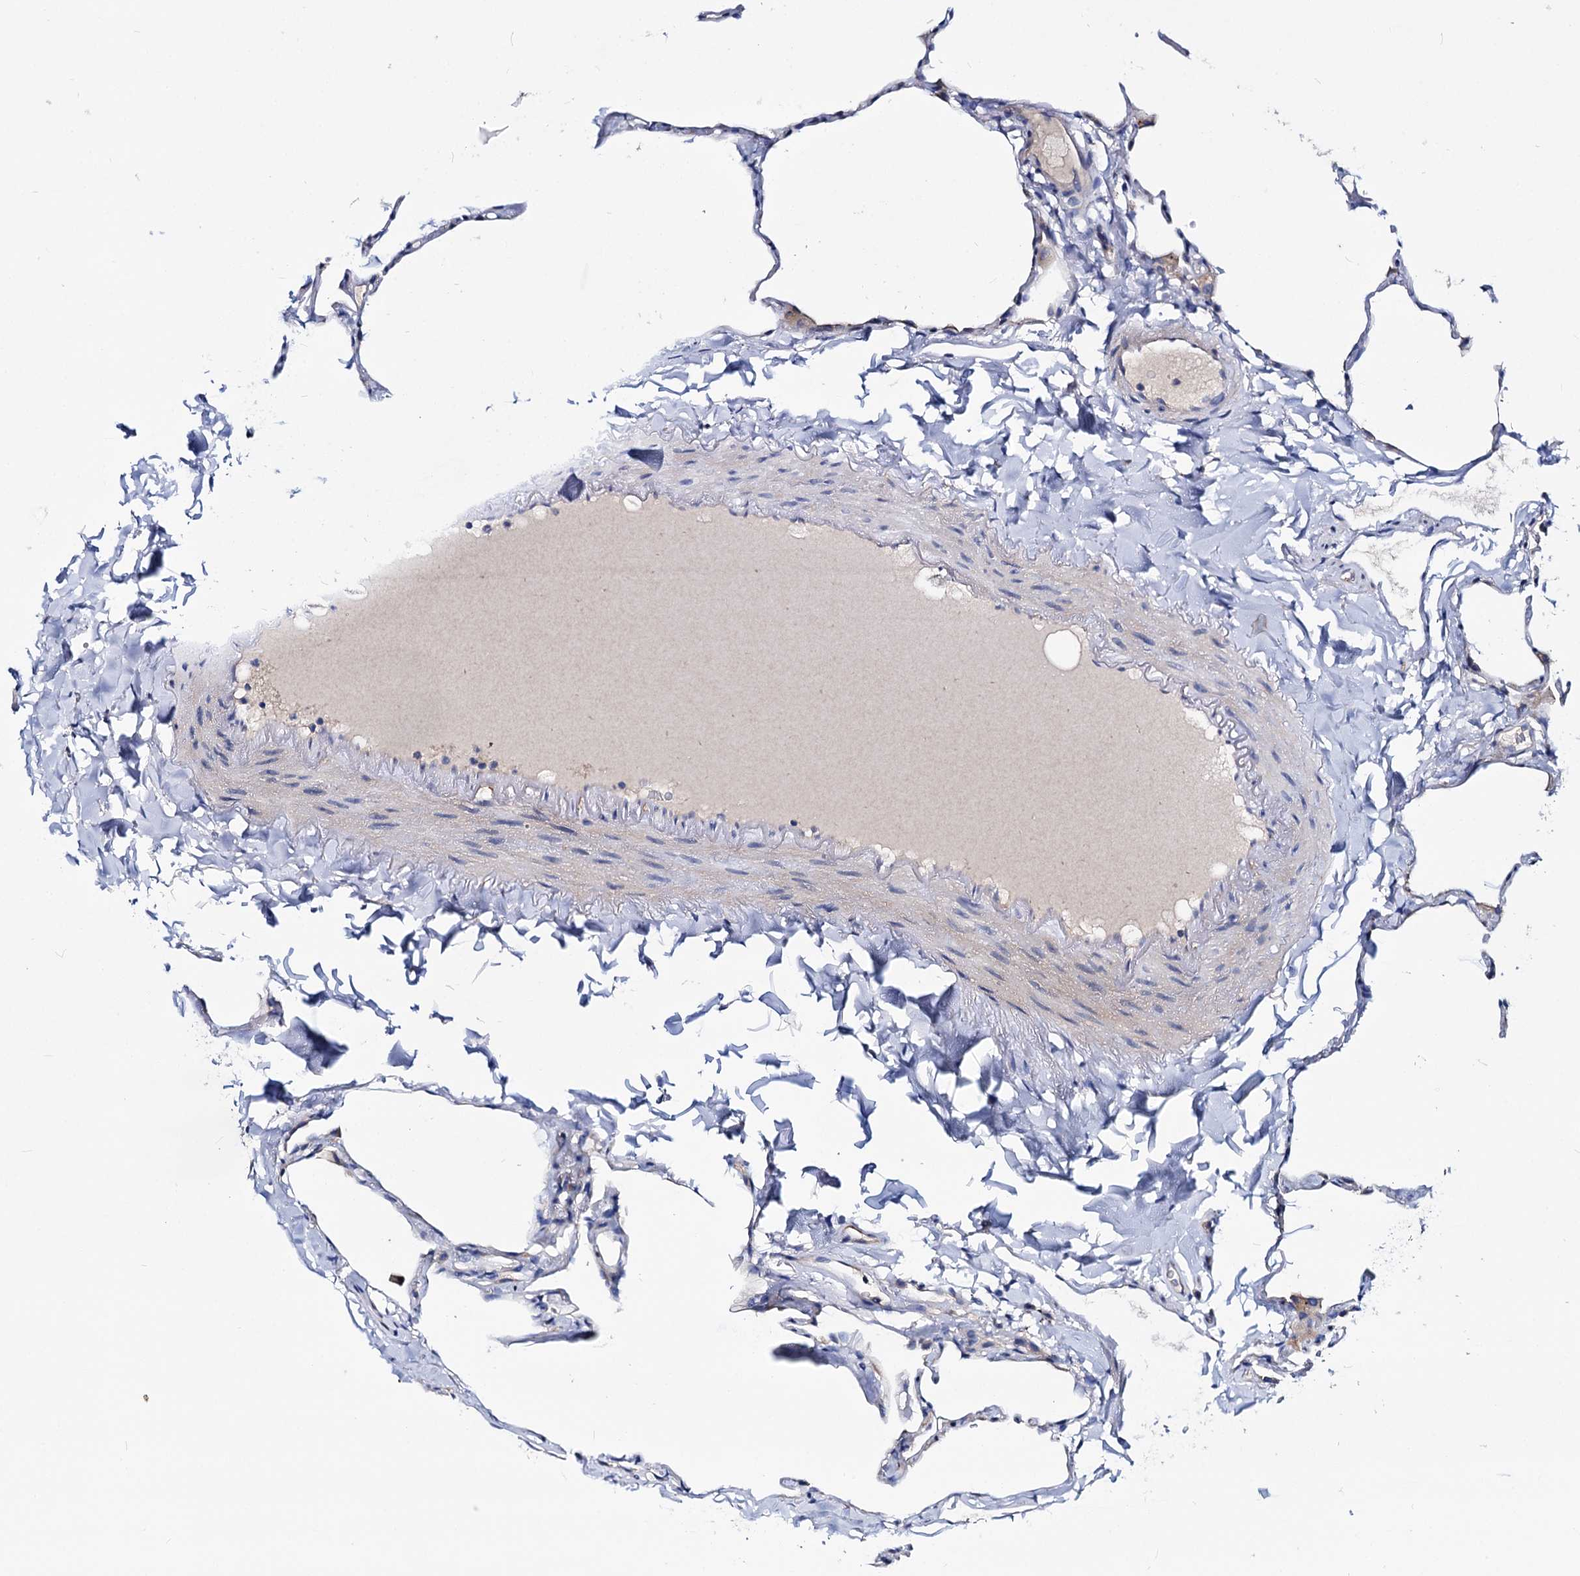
{"staining": {"intensity": "negative", "quantity": "none", "location": "none"}, "tissue": "lung", "cell_type": "Alveolar cells", "image_type": "normal", "snomed": [{"axis": "morphology", "description": "Normal tissue, NOS"}, {"axis": "topography", "description": "Lung"}], "caption": "A photomicrograph of human lung is negative for staining in alveolar cells. (Brightfield microscopy of DAB IHC at high magnification).", "gene": "DYDC2", "patient": {"sex": "male", "age": 65}}